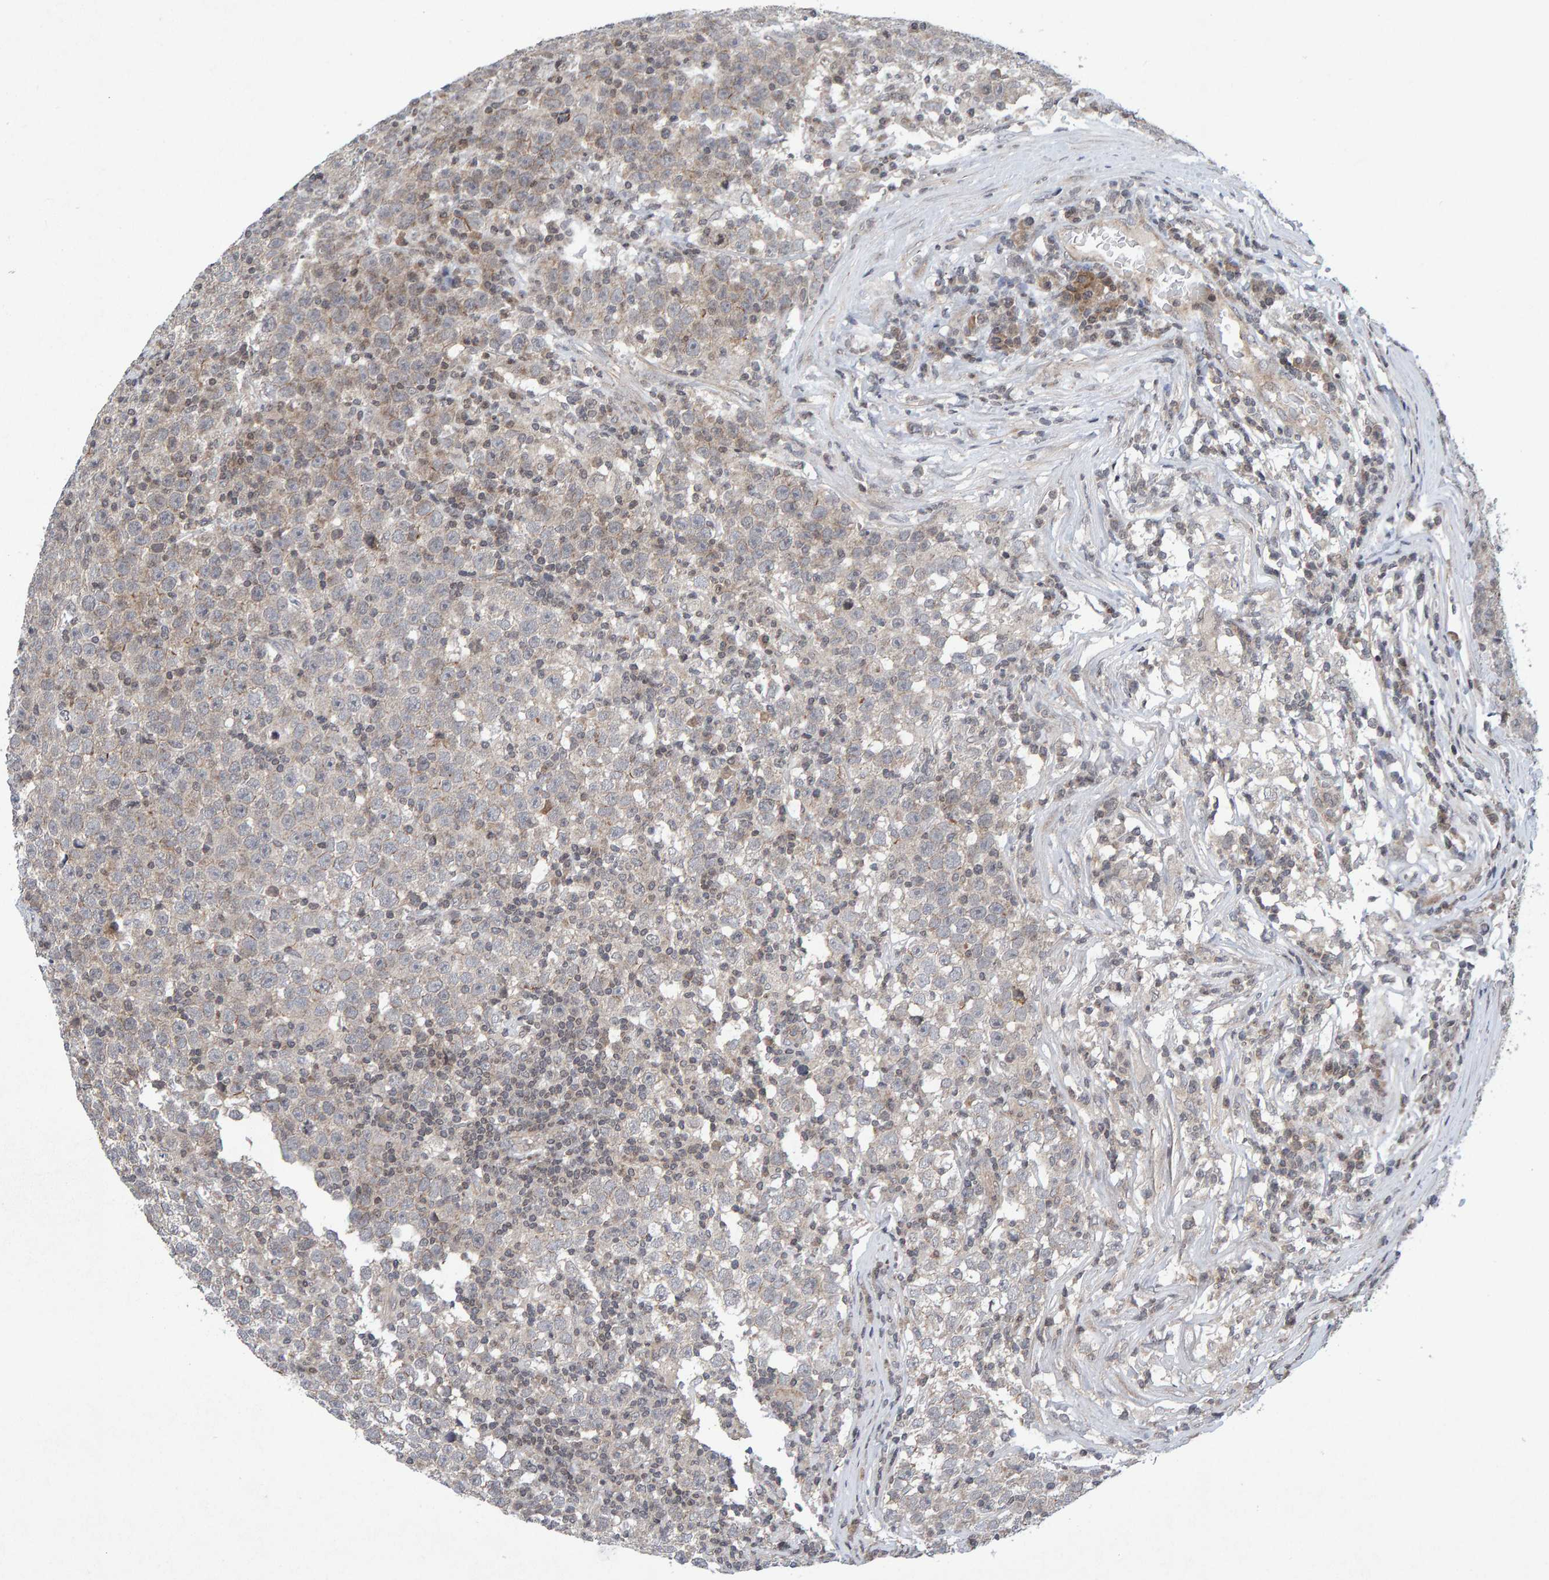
{"staining": {"intensity": "negative", "quantity": "none", "location": "none"}, "tissue": "testis cancer", "cell_type": "Tumor cells", "image_type": "cancer", "snomed": [{"axis": "morphology", "description": "Seminoma, NOS"}, {"axis": "topography", "description": "Testis"}], "caption": "Immunohistochemical staining of testis cancer exhibits no significant expression in tumor cells.", "gene": "CDH2", "patient": {"sex": "male", "age": 43}}